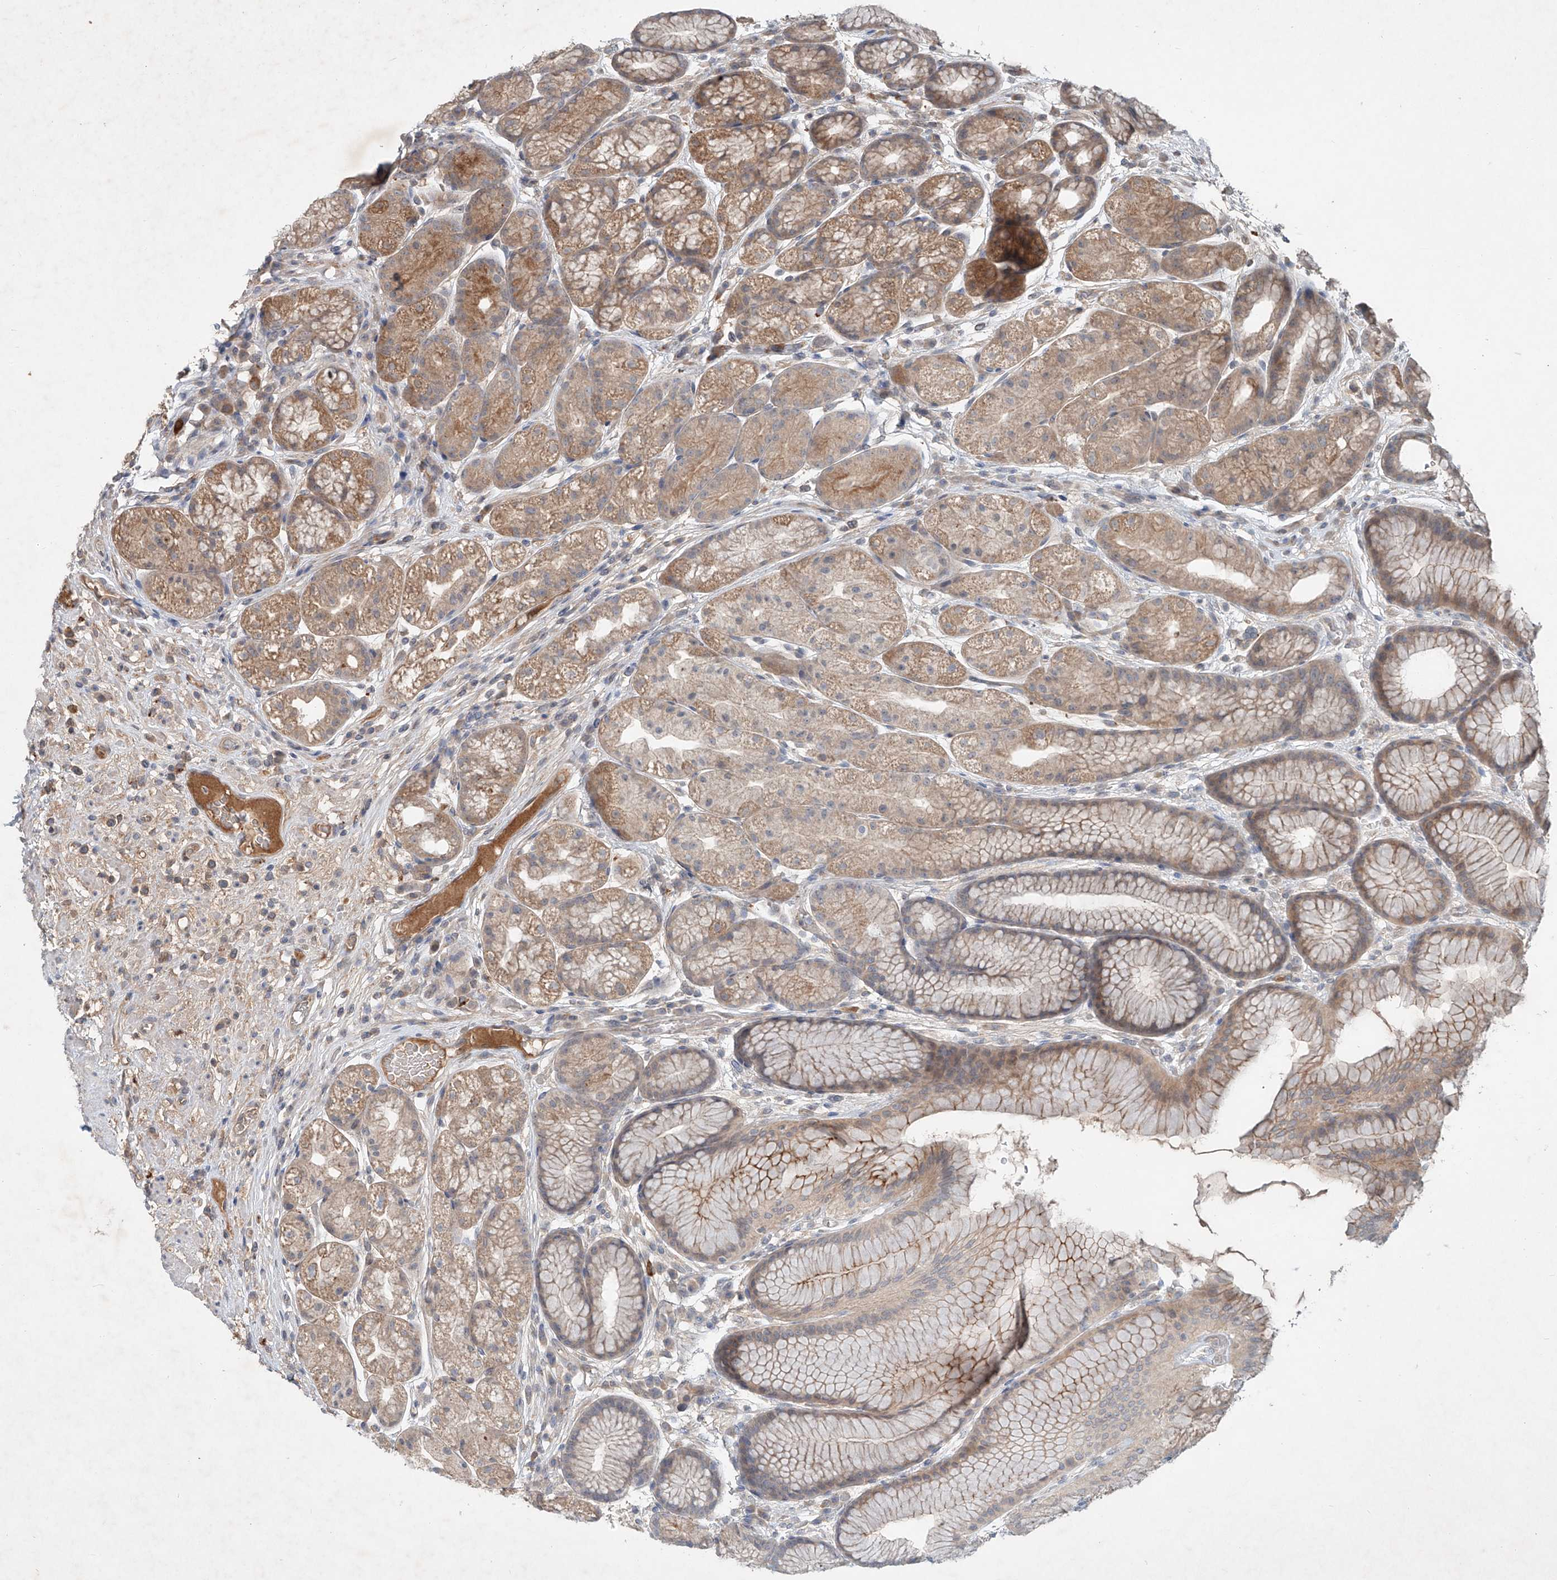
{"staining": {"intensity": "moderate", "quantity": ">75%", "location": "cytoplasmic/membranous"}, "tissue": "stomach", "cell_type": "Glandular cells", "image_type": "normal", "snomed": [{"axis": "morphology", "description": "Normal tissue, NOS"}, {"axis": "topography", "description": "Stomach"}], "caption": "The immunohistochemical stain shows moderate cytoplasmic/membranous expression in glandular cells of unremarkable stomach. The protein is stained brown, and the nuclei are stained in blue (DAB (3,3'-diaminobenzidine) IHC with brightfield microscopy, high magnification).", "gene": "IER5", "patient": {"sex": "male", "age": 57}}